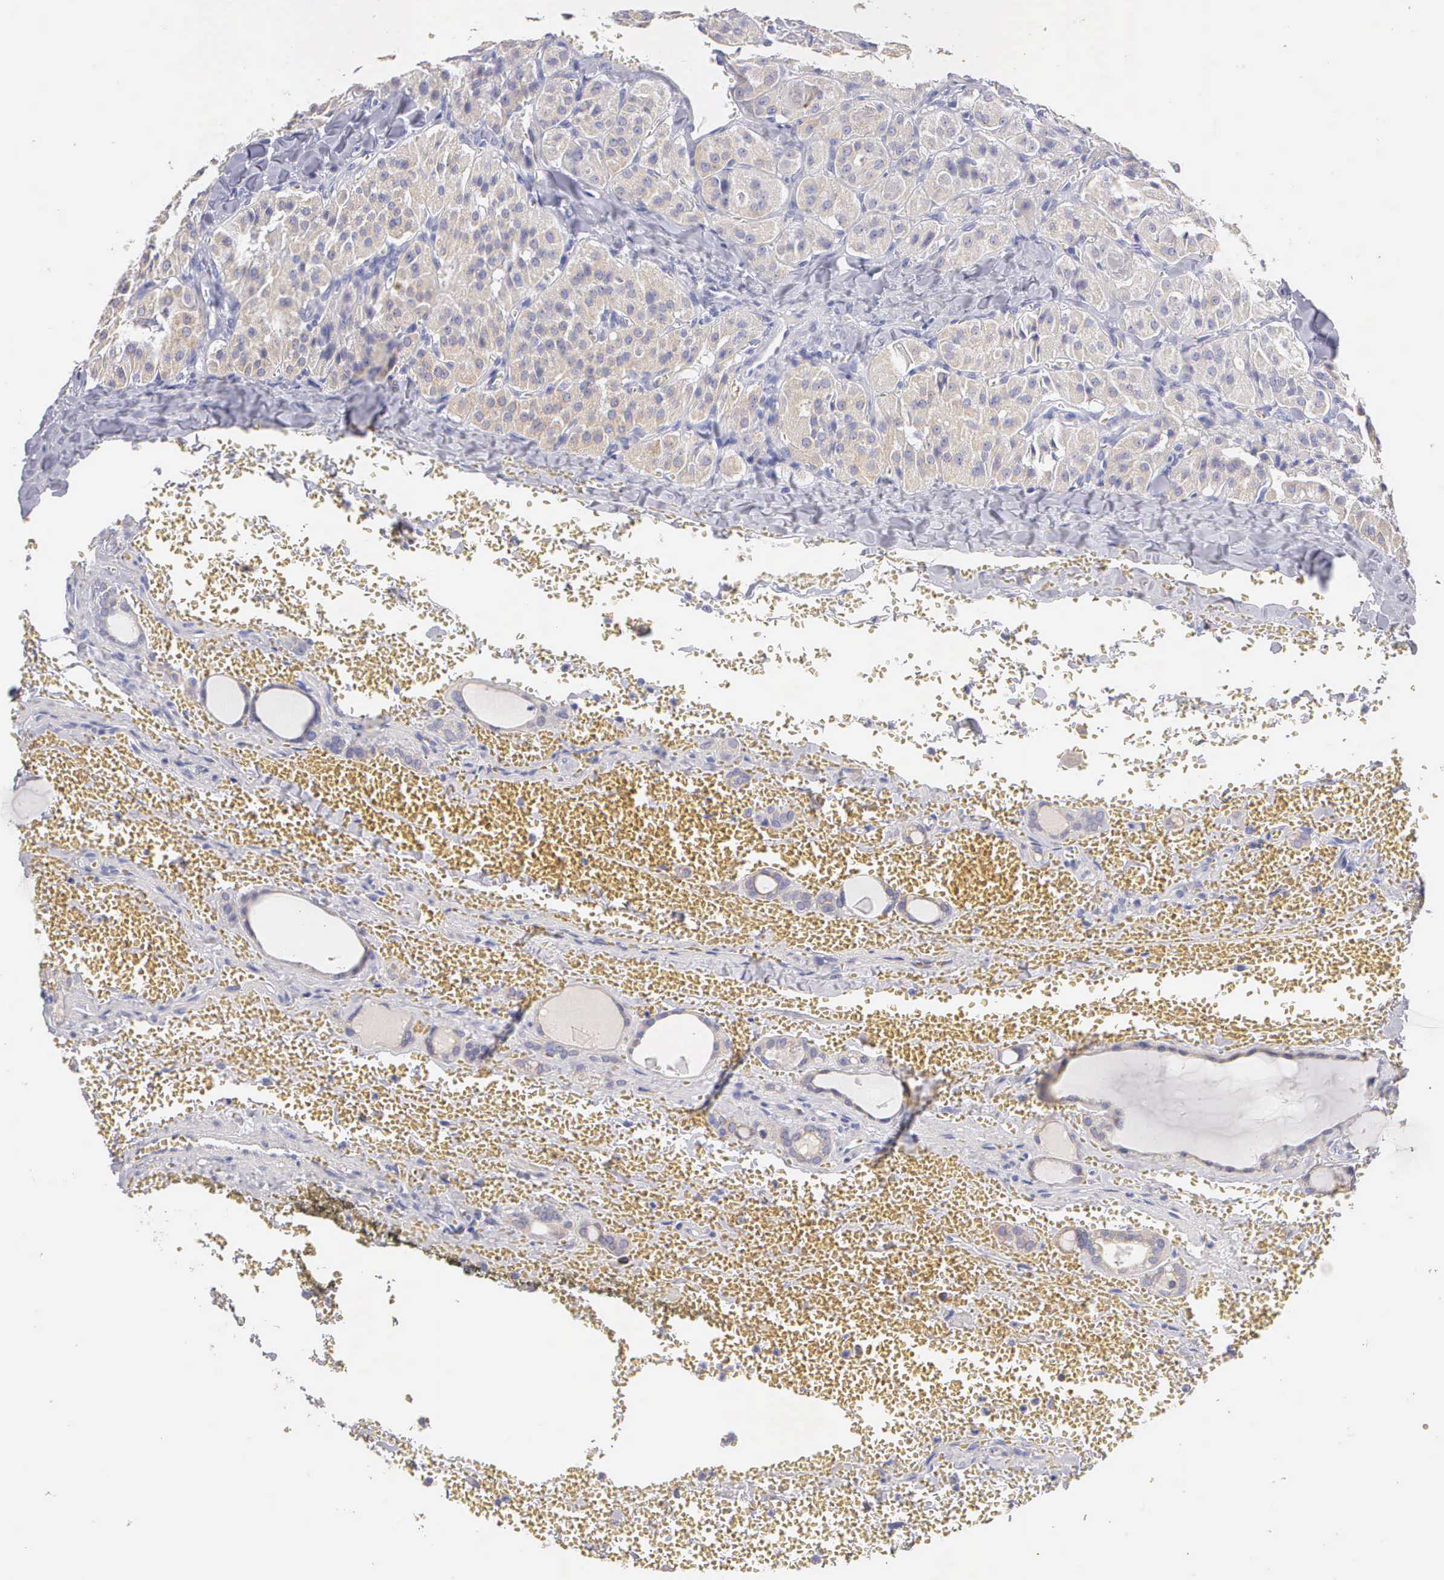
{"staining": {"intensity": "weak", "quantity": "25%-75%", "location": "cytoplasmic/membranous"}, "tissue": "thyroid cancer", "cell_type": "Tumor cells", "image_type": "cancer", "snomed": [{"axis": "morphology", "description": "Carcinoma, NOS"}, {"axis": "topography", "description": "Thyroid gland"}], "caption": "Thyroid cancer stained with immunohistochemistry (IHC) exhibits weak cytoplasmic/membranous staining in approximately 25%-75% of tumor cells. Using DAB (brown) and hematoxylin (blue) stains, captured at high magnification using brightfield microscopy.", "gene": "KRT17", "patient": {"sex": "male", "age": 76}}